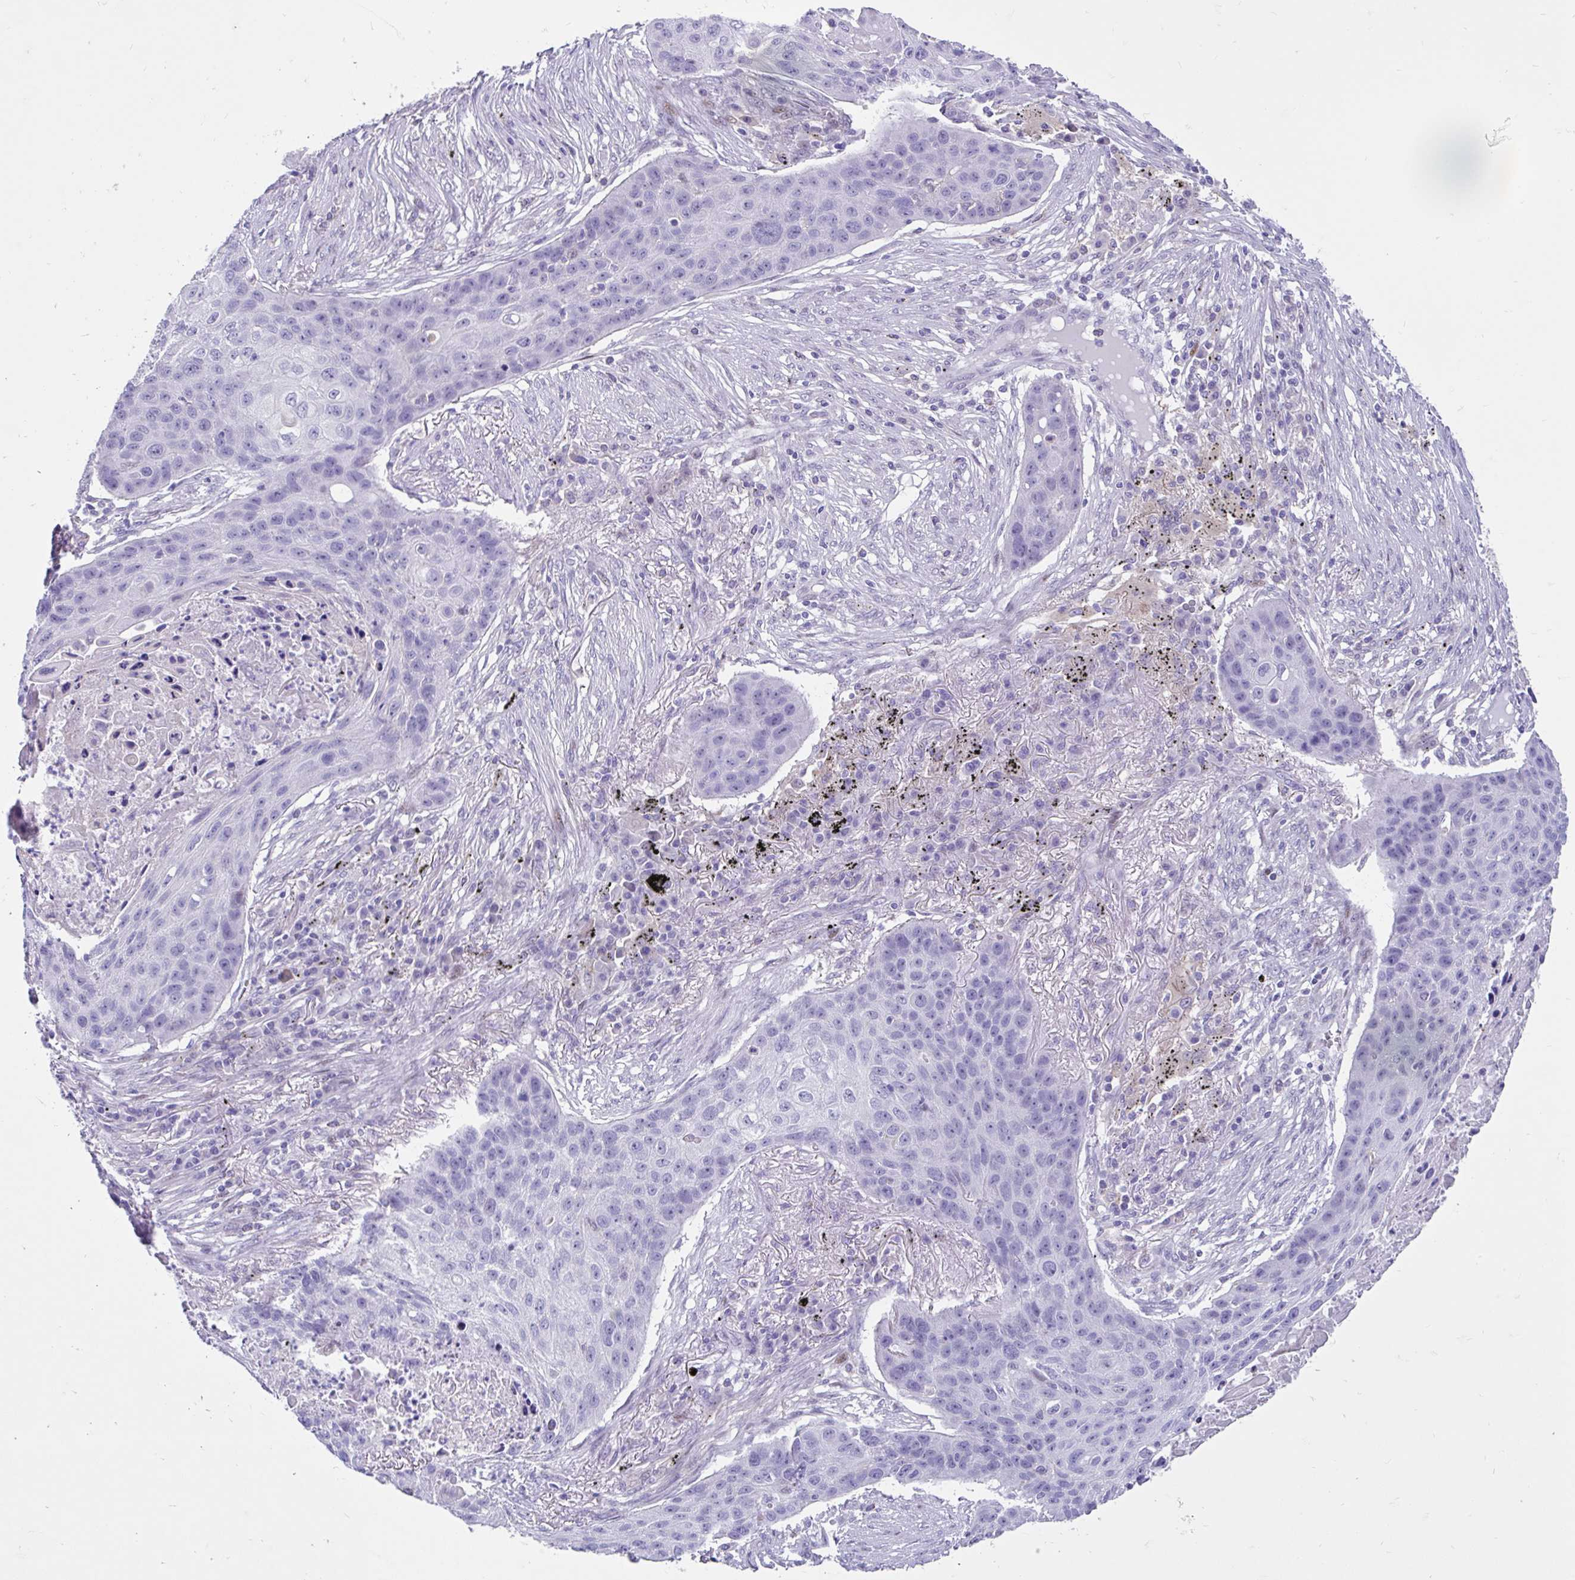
{"staining": {"intensity": "negative", "quantity": "none", "location": "none"}, "tissue": "lung cancer", "cell_type": "Tumor cells", "image_type": "cancer", "snomed": [{"axis": "morphology", "description": "Squamous cell carcinoma, NOS"}, {"axis": "topography", "description": "Lung"}], "caption": "Immunohistochemistry micrograph of neoplastic tissue: human lung squamous cell carcinoma stained with DAB shows no significant protein staining in tumor cells.", "gene": "NHLH2", "patient": {"sex": "female", "age": 63}}